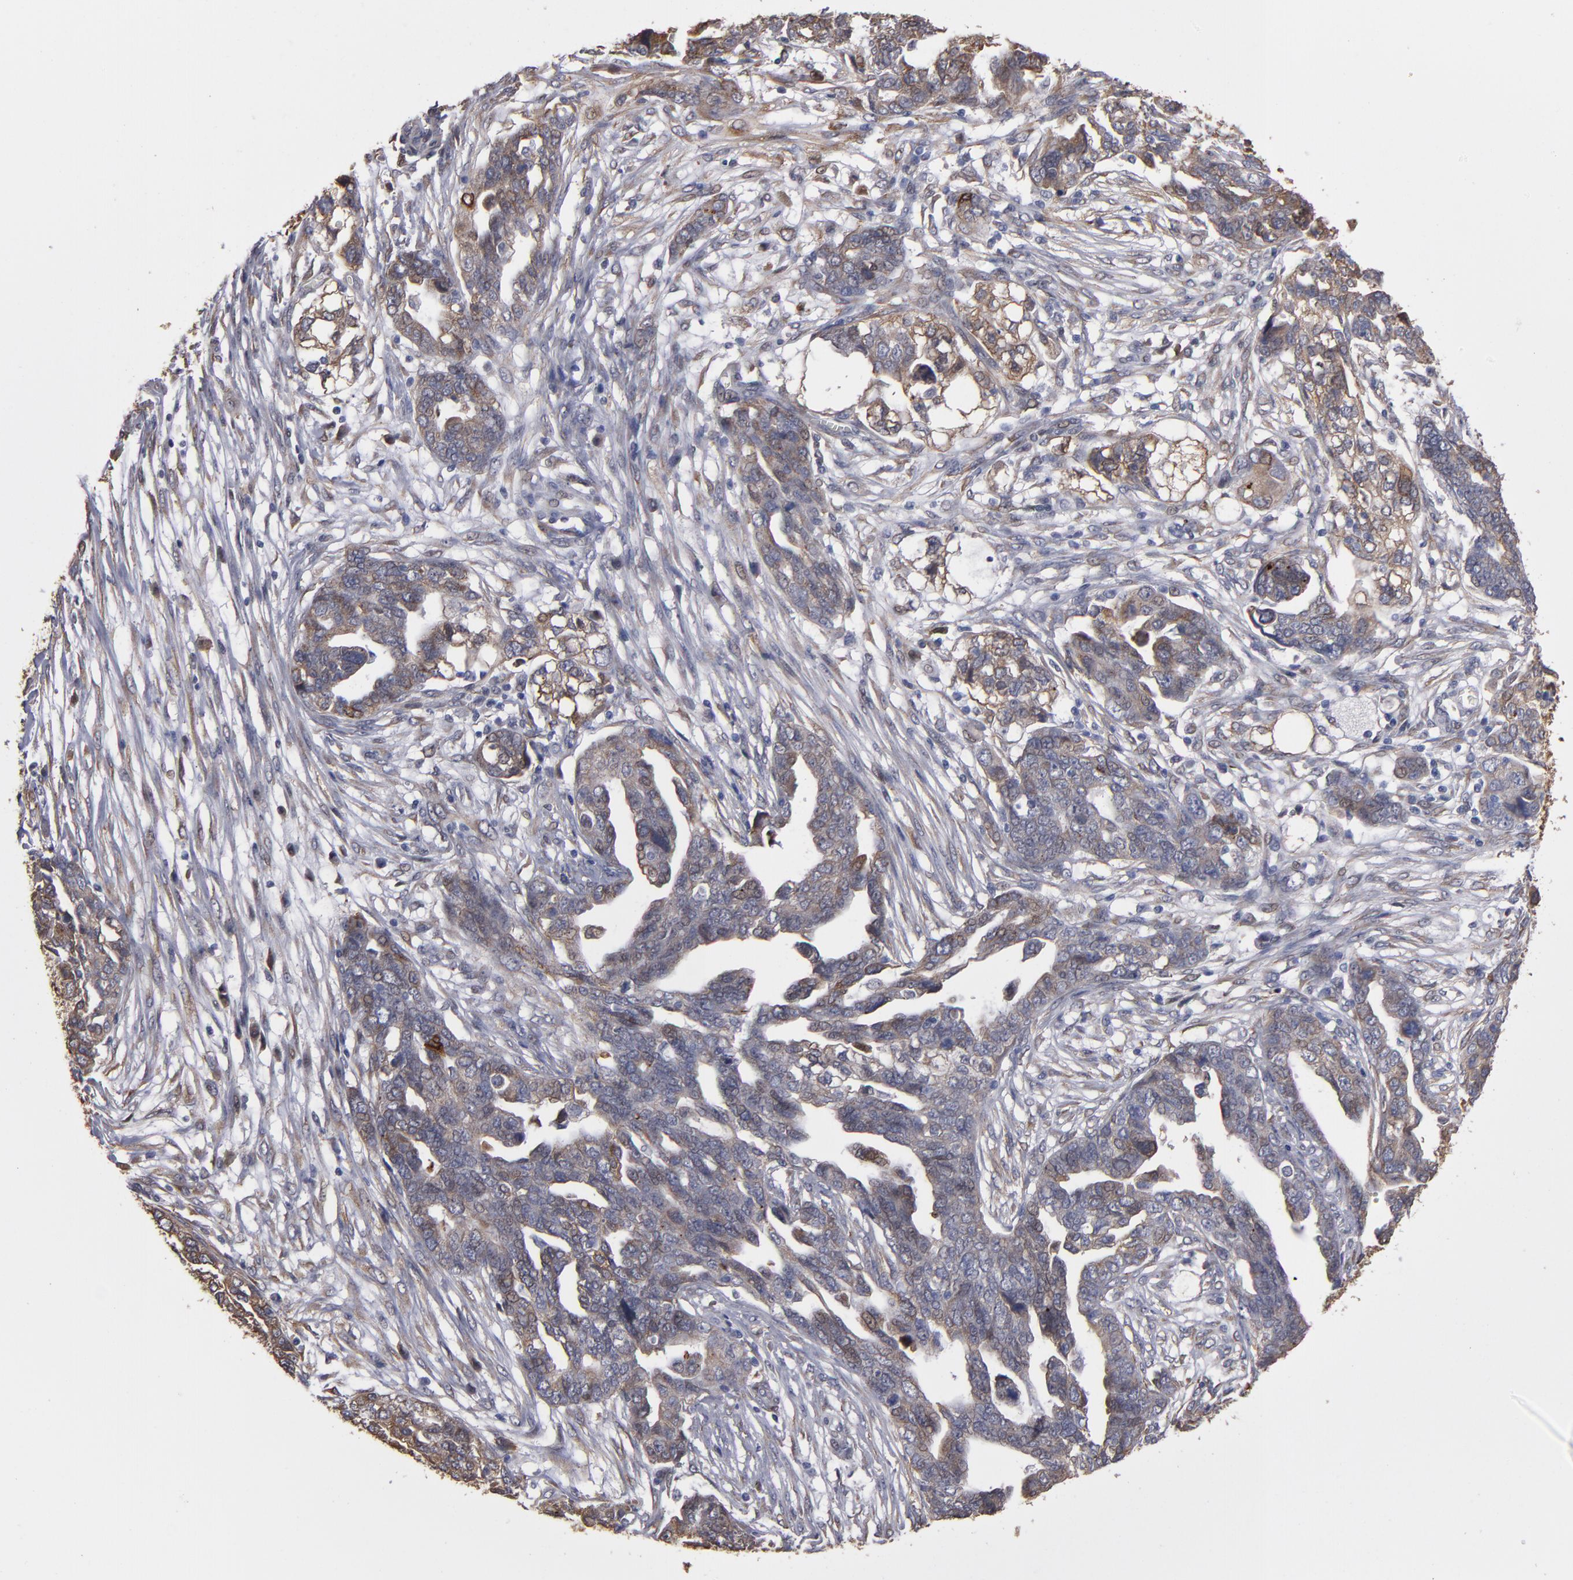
{"staining": {"intensity": "weak", "quantity": ">75%", "location": "cytoplasmic/membranous"}, "tissue": "ovarian cancer", "cell_type": "Tumor cells", "image_type": "cancer", "snomed": [{"axis": "morphology", "description": "Normal tissue, NOS"}, {"axis": "morphology", "description": "Cystadenocarcinoma, serous, NOS"}, {"axis": "topography", "description": "Fallopian tube"}, {"axis": "topography", "description": "Ovary"}], "caption": "A low amount of weak cytoplasmic/membranous staining is seen in about >75% of tumor cells in ovarian cancer tissue.", "gene": "PGRMC1", "patient": {"sex": "female", "age": 56}}